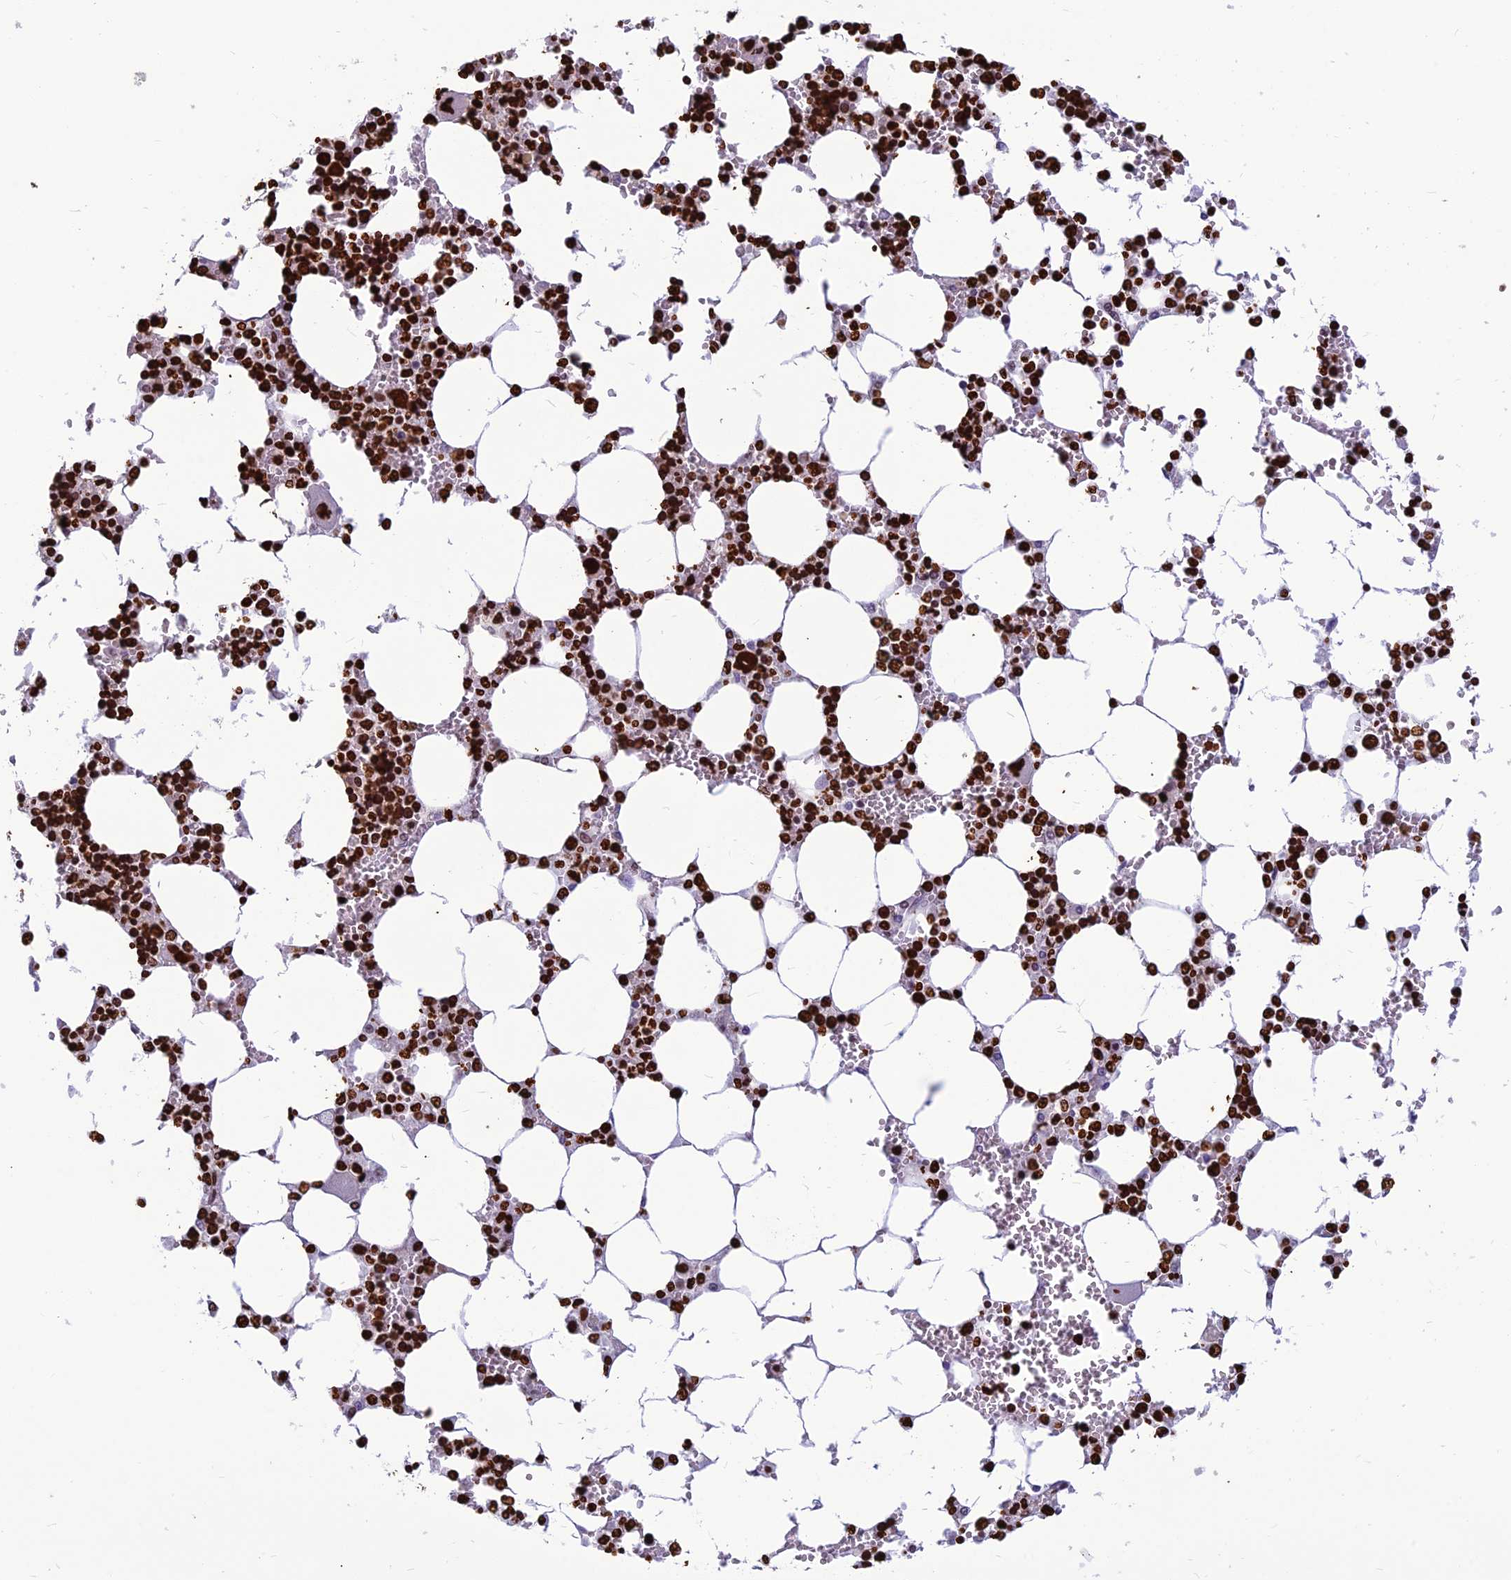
{"staining": {"intensity": "strong", "quantity": ">75%", "location": "nuclear"}, "tissue": "bone marrow", "cell_type": "Hematopoietic cells", "image_type": "normal", "snomed": [{"axis": "morphology", "description": "Normal tissue, NOS"}, {"axis": "topography", "description": "Bone marrow"}], "caption": "Unremarkable bone marrow was stained to show a protein in brown. There is high levels of strong nuclear expression in approximately >75% of hematopoietic cells. The staining was performed using DAB to visualize the protein expression in brown, while the nuclei were stained in blue with hematoxylin (Magnification: 20x).", "gene": "AKAP17A", "patient": {"sex": "male", "age": 64}}